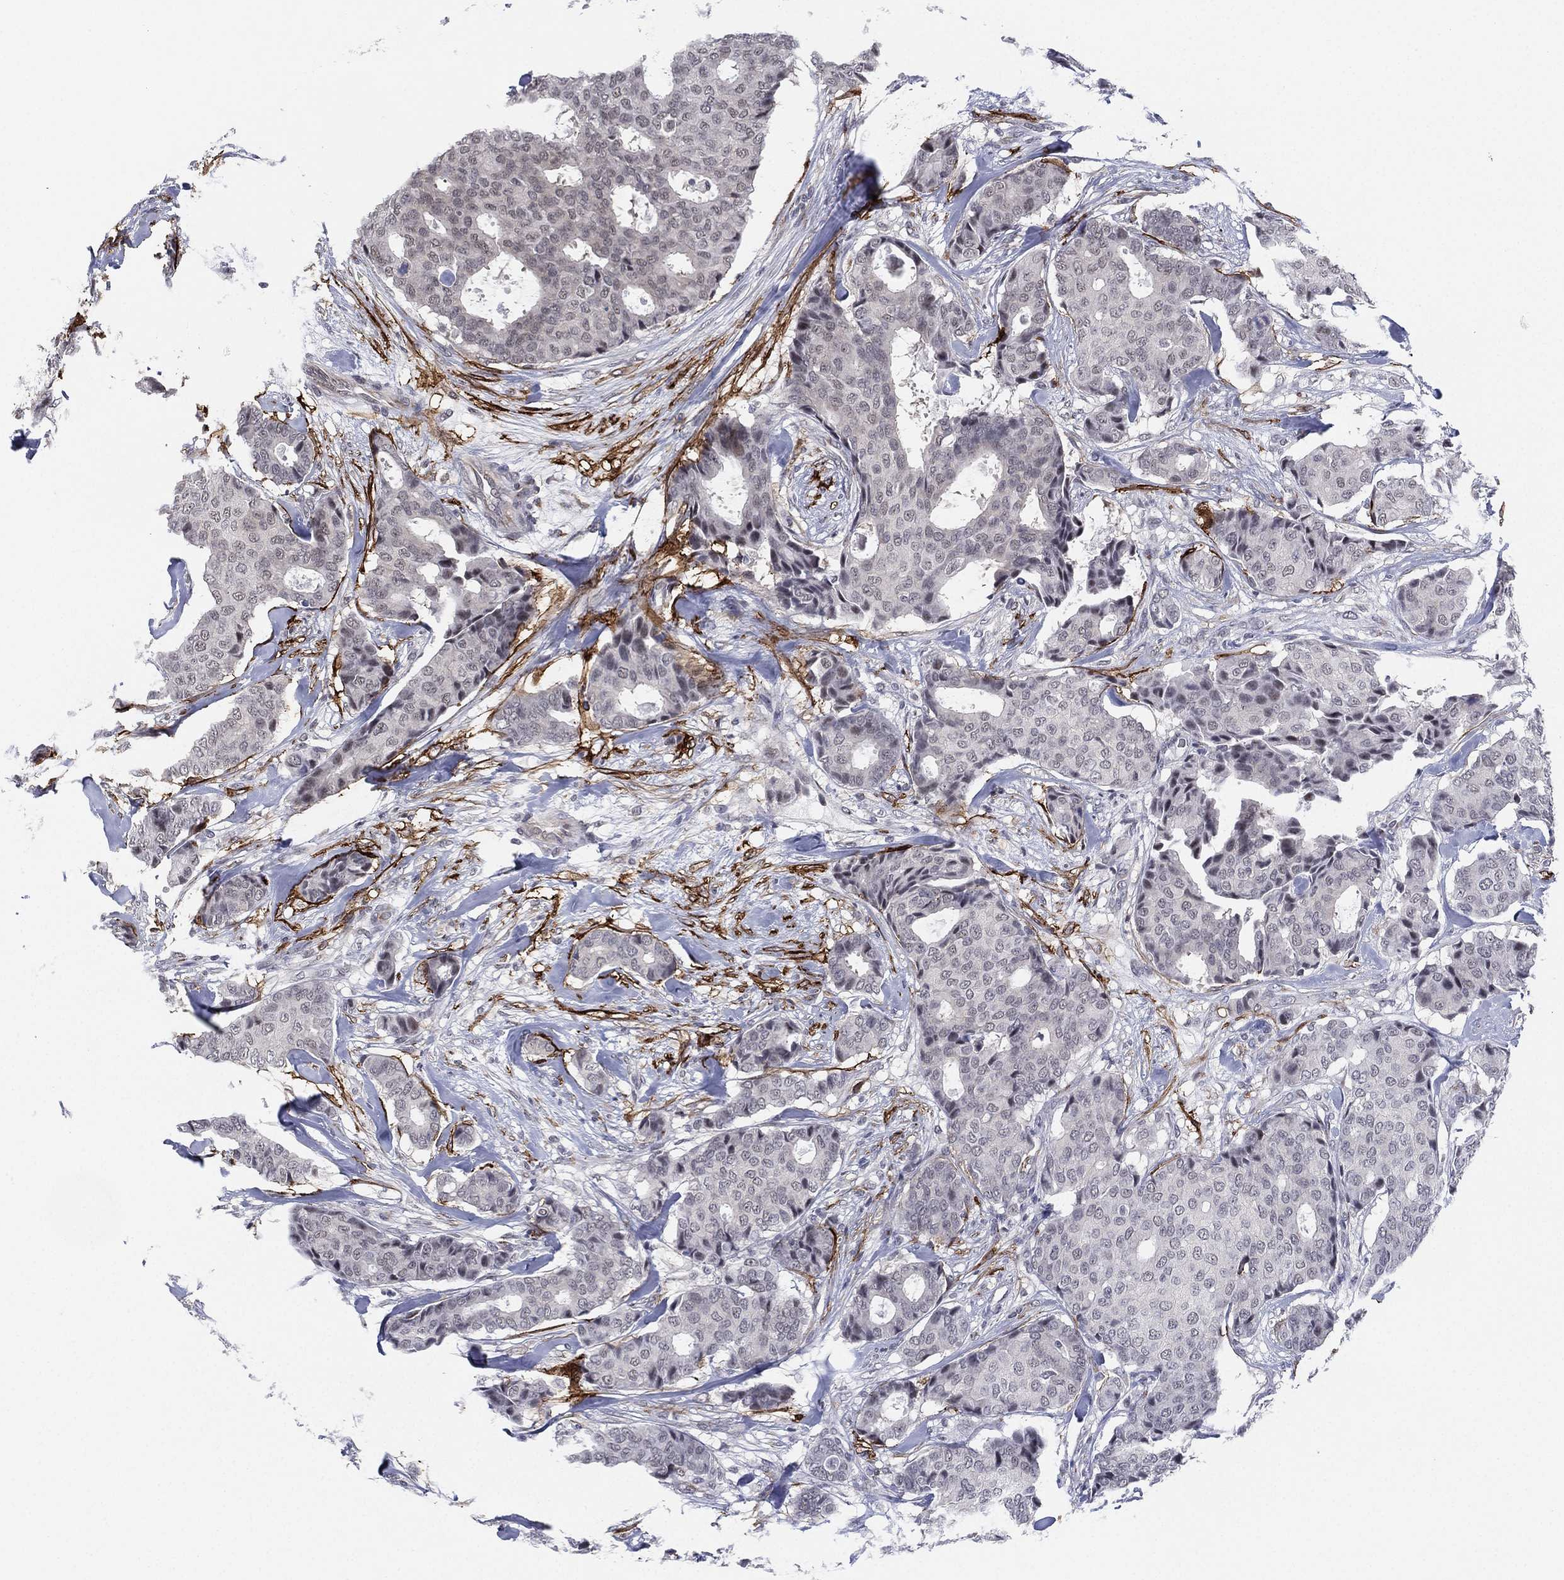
{"staining": {"intensity": "negative", "quantity": "none", "location": "none"}, "tissue": "breast cancer", "cell_type": "Tumor cells", "image_type": "cancer", "snomed": [{"axis": "morphology", "description": "Duct carcinoma"}, {"axis": "topography", "description": "Breast"}], "caption": "Breast cancer was stained to show a protein in brown. There is no significant expression in tumor cells.", "gene": "CD177", "patient": {"sex": "female", "age": 75}}